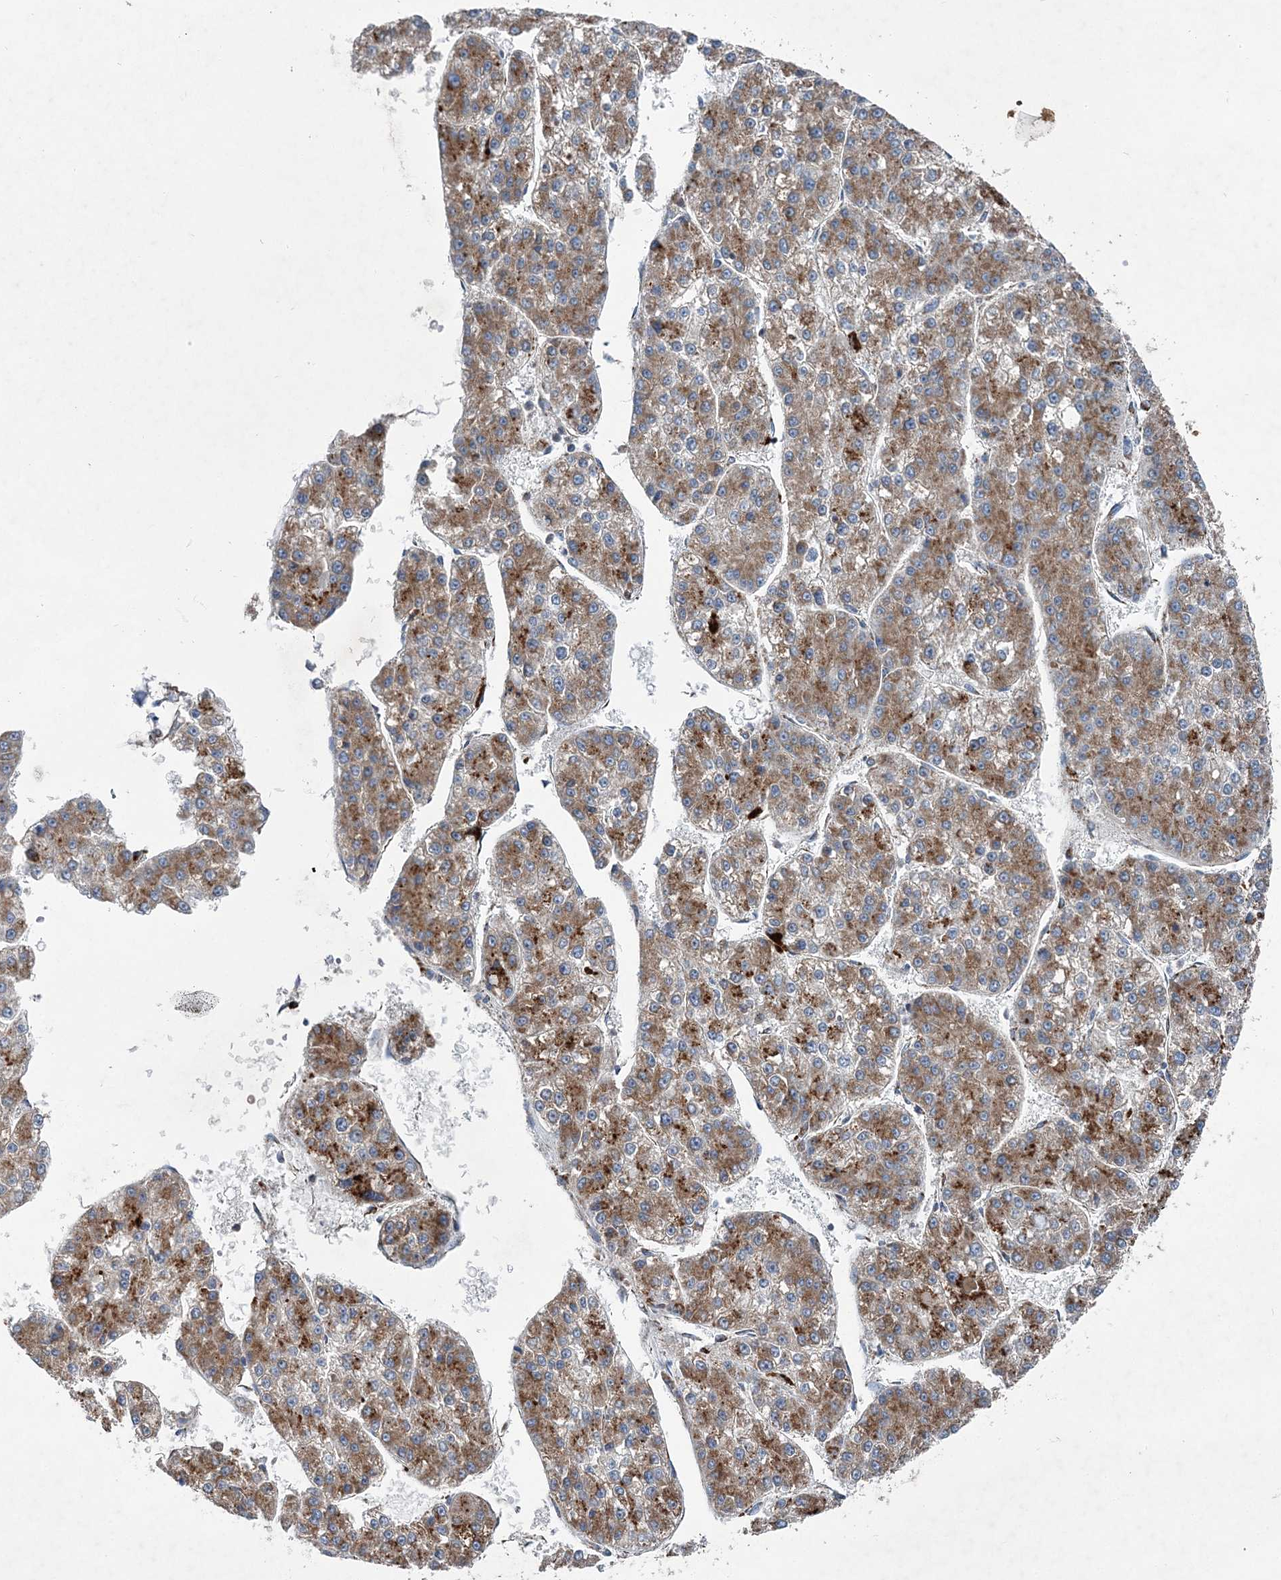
{"staining": {"intensity": "moderate", "quantity": ">75%", "location": "cytoplasmic/membranous"}, "tissue": "liver cancer", "cell_type": "Tumor cells", "image_type": "cancer", "snomed": [{"axis": "morphology", "description": "Carcinoma, Hepatocellular, NOS"}, {"axis": "topography", "description": "Liver"}], "caption": "A high-resolution image shows immunohistochemistry (IHC) staining of hepatocellular carcinoma (liver), which reveals moderate cytoplasmic/membranous staining in approximately >75% of tumor cells. (DAB (3,3'-diaminobenzidine) = brown stain, brightfield microscopy at high magnification).", "gene": "SPAG16", "patient": {"sex": "female", "age": 73}}